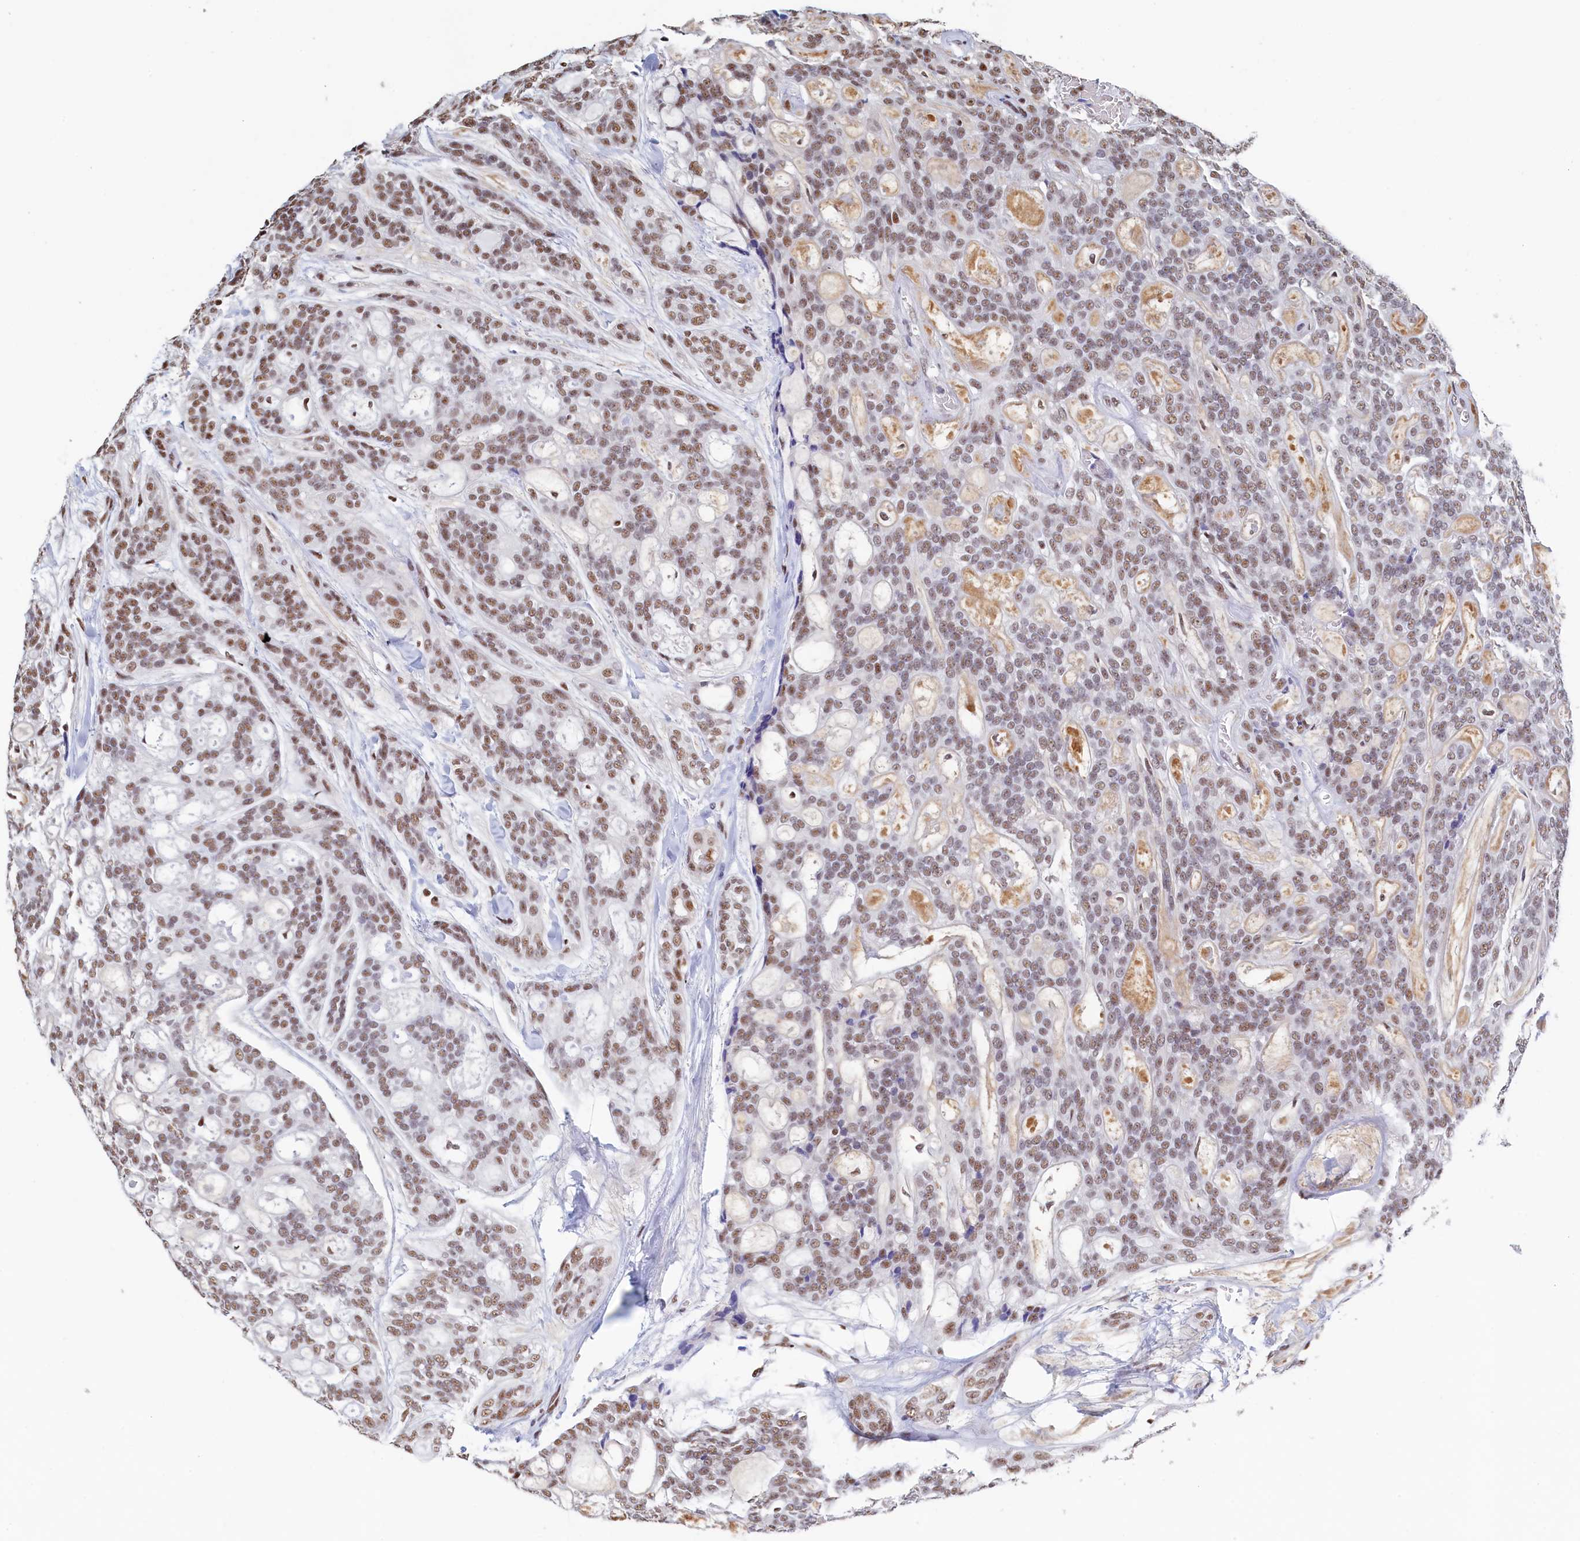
{"staining": {"intensity": "weak", "quantity": "25%-75%", "location": "nuclear"}, "tissue": "head and neck cancer", "cell_type": "Tumor cells", "image_type": "cancer", "snomed": [{"axis": "morphology", "description": "Adenocarcinoma, NOS"}, {"axis": "topography", "description": "Head-Neck"}], "caption": "Head and neck cancer (adenocarcinoma) stained with DAB IHC shows low levels of weak nuclear positivity in about 25%-75% of tumor cells.", "gene": "MOSPD3", "patient": {"sex": "male", "age": 66}}